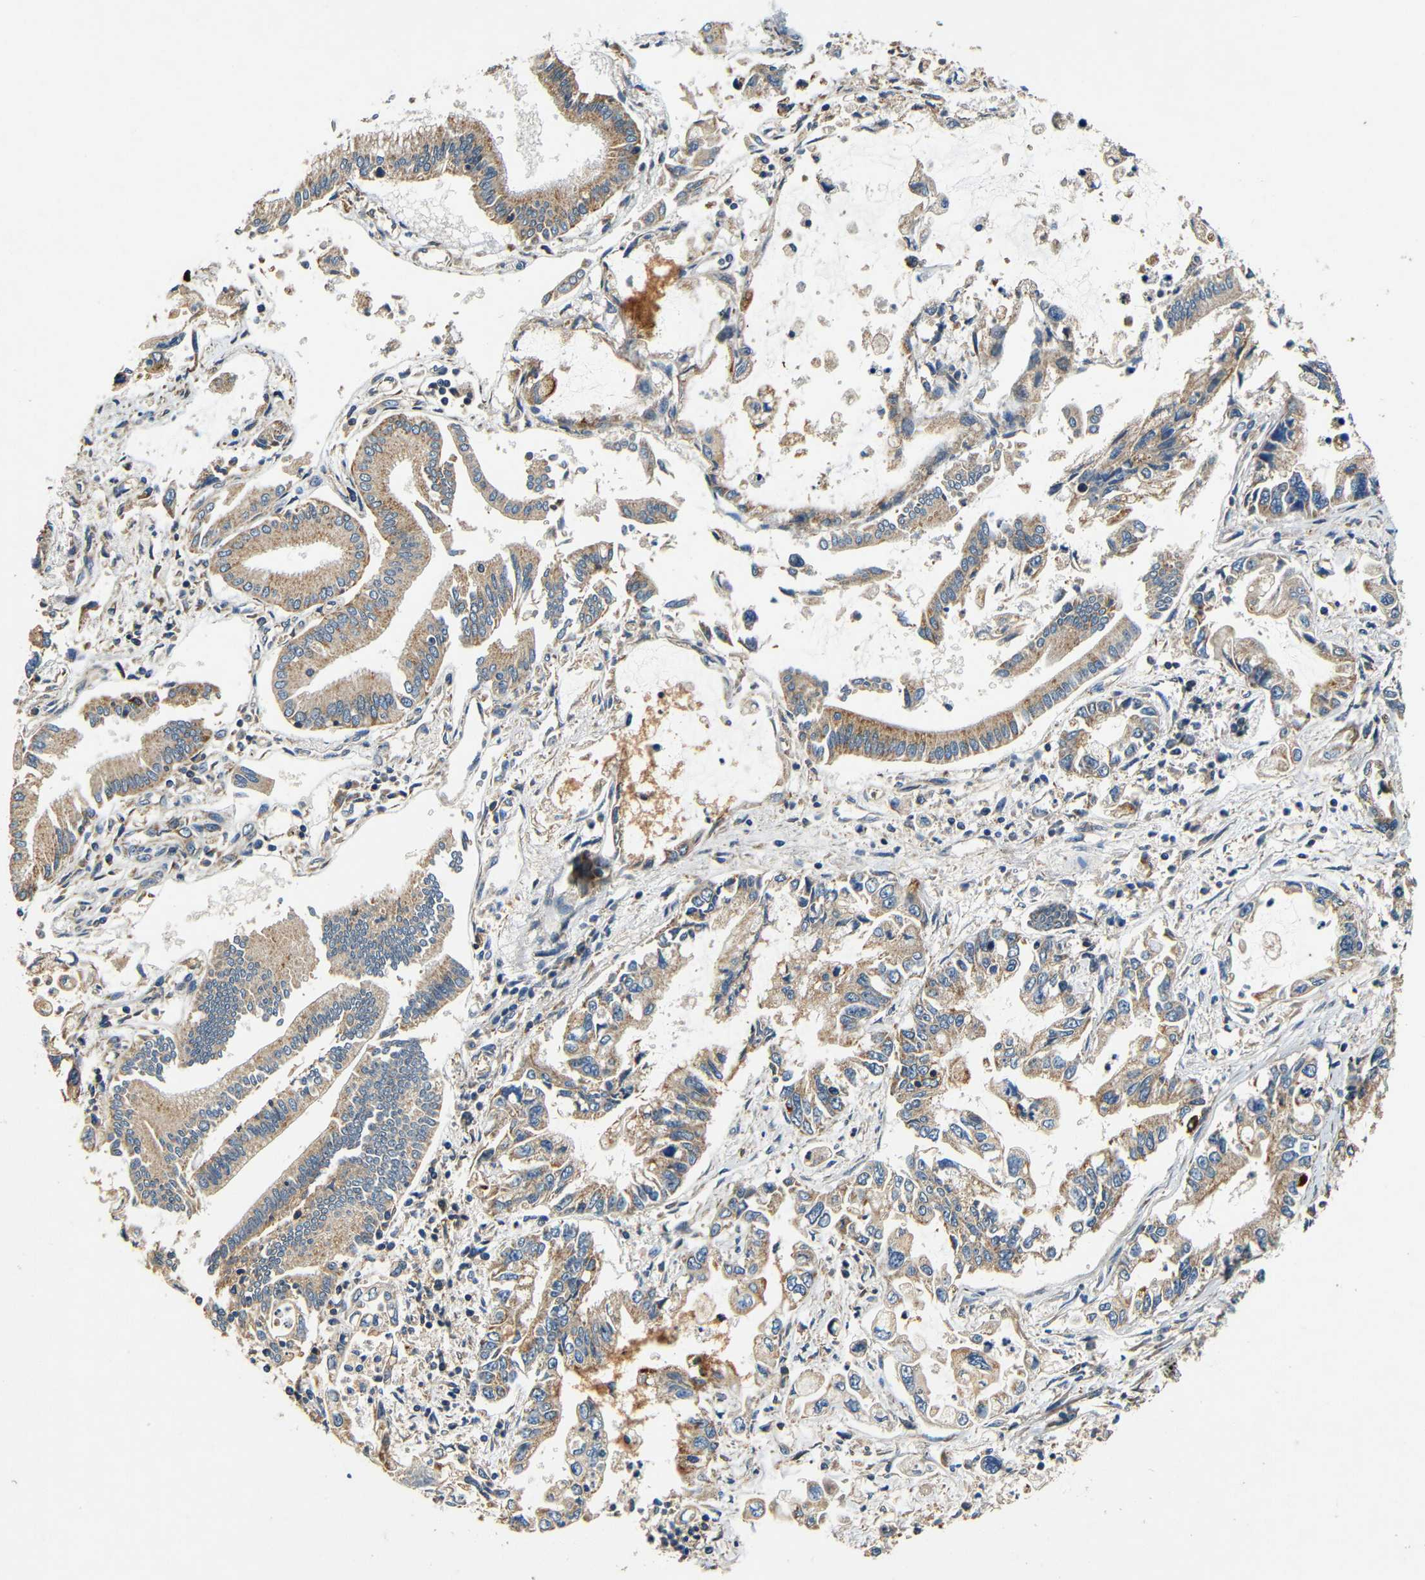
{"staining": {"intensity": "moderate", "quantity": ">75%", "location": "cytoplasmic/membranous"}, "tissue": "pancreatic cancer", "cell_type": "Tumor cells", "image_type": "cancer", "snomed": [{"axis": "morphology", "description": "Adenocarcinoma, NOS"}, {"axis": "topography", "description": "Pancreas"}], "caption": "Tumor cells display moderate cytoplasmic/membranous positivity in approximately >75% of cells in adenocarcinoma (pancreatic).", "gene": "MTX1", "patient": {"sex": "male", "age": 56}}